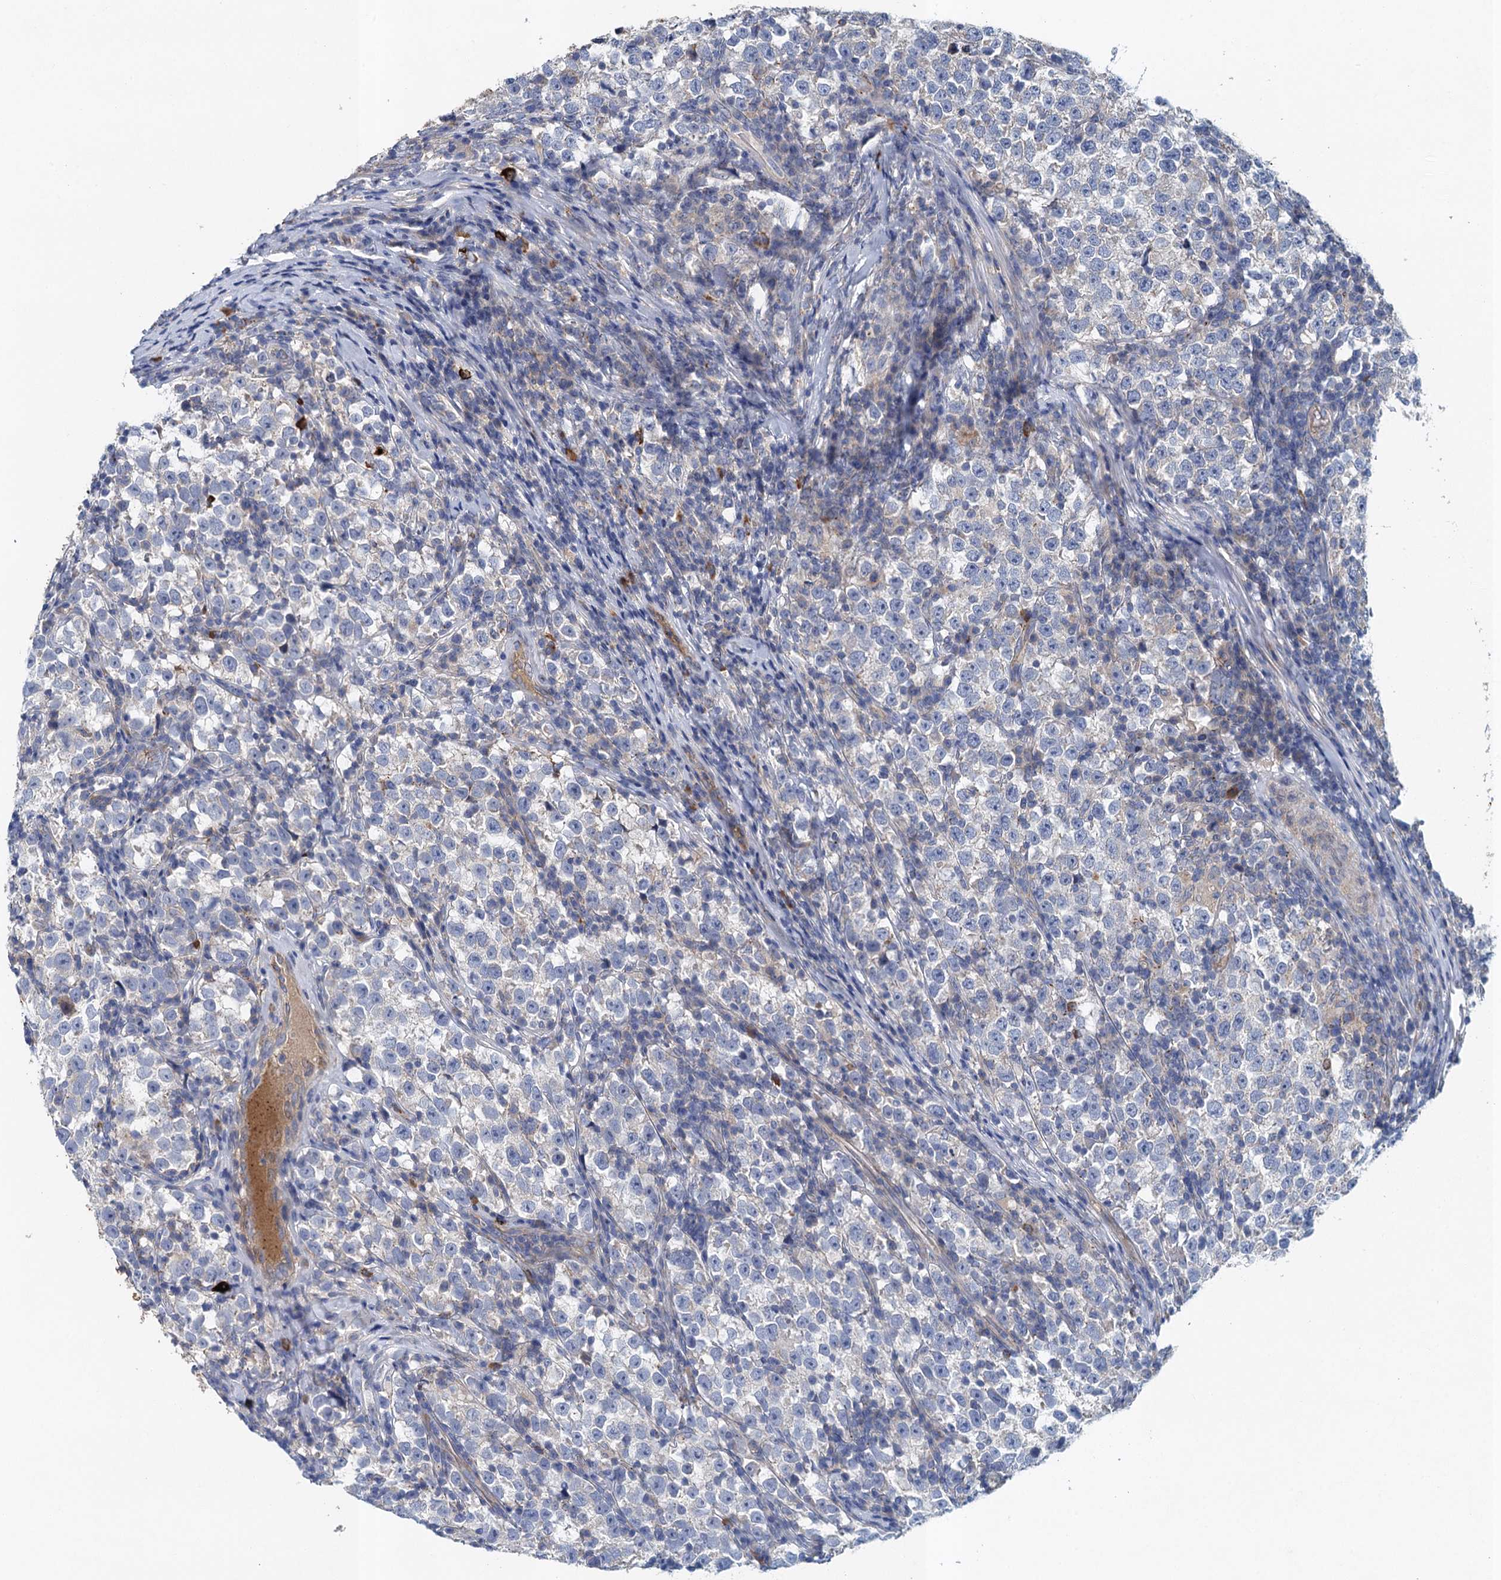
{"staining": {"intensity": "negative", "quantity": "none", "location": "none"}, "tissue": "testis cancer", "cell_type": "Tumor cells", "image_type": "cancer", "snomed": [{"axis": "morphology", "description": "Normal tissue, NOS"}, {"axis": "morphology", "description": "Seminoma, NOS"}, {"axis": "topography", "description": "Testis"}], "caption": "DAB immunohistochemical staining of human testis seminoma displays no significant staining in tumor cells.", "gene": "TPCN1", "patient": {"sex": "male", "age": 43}}